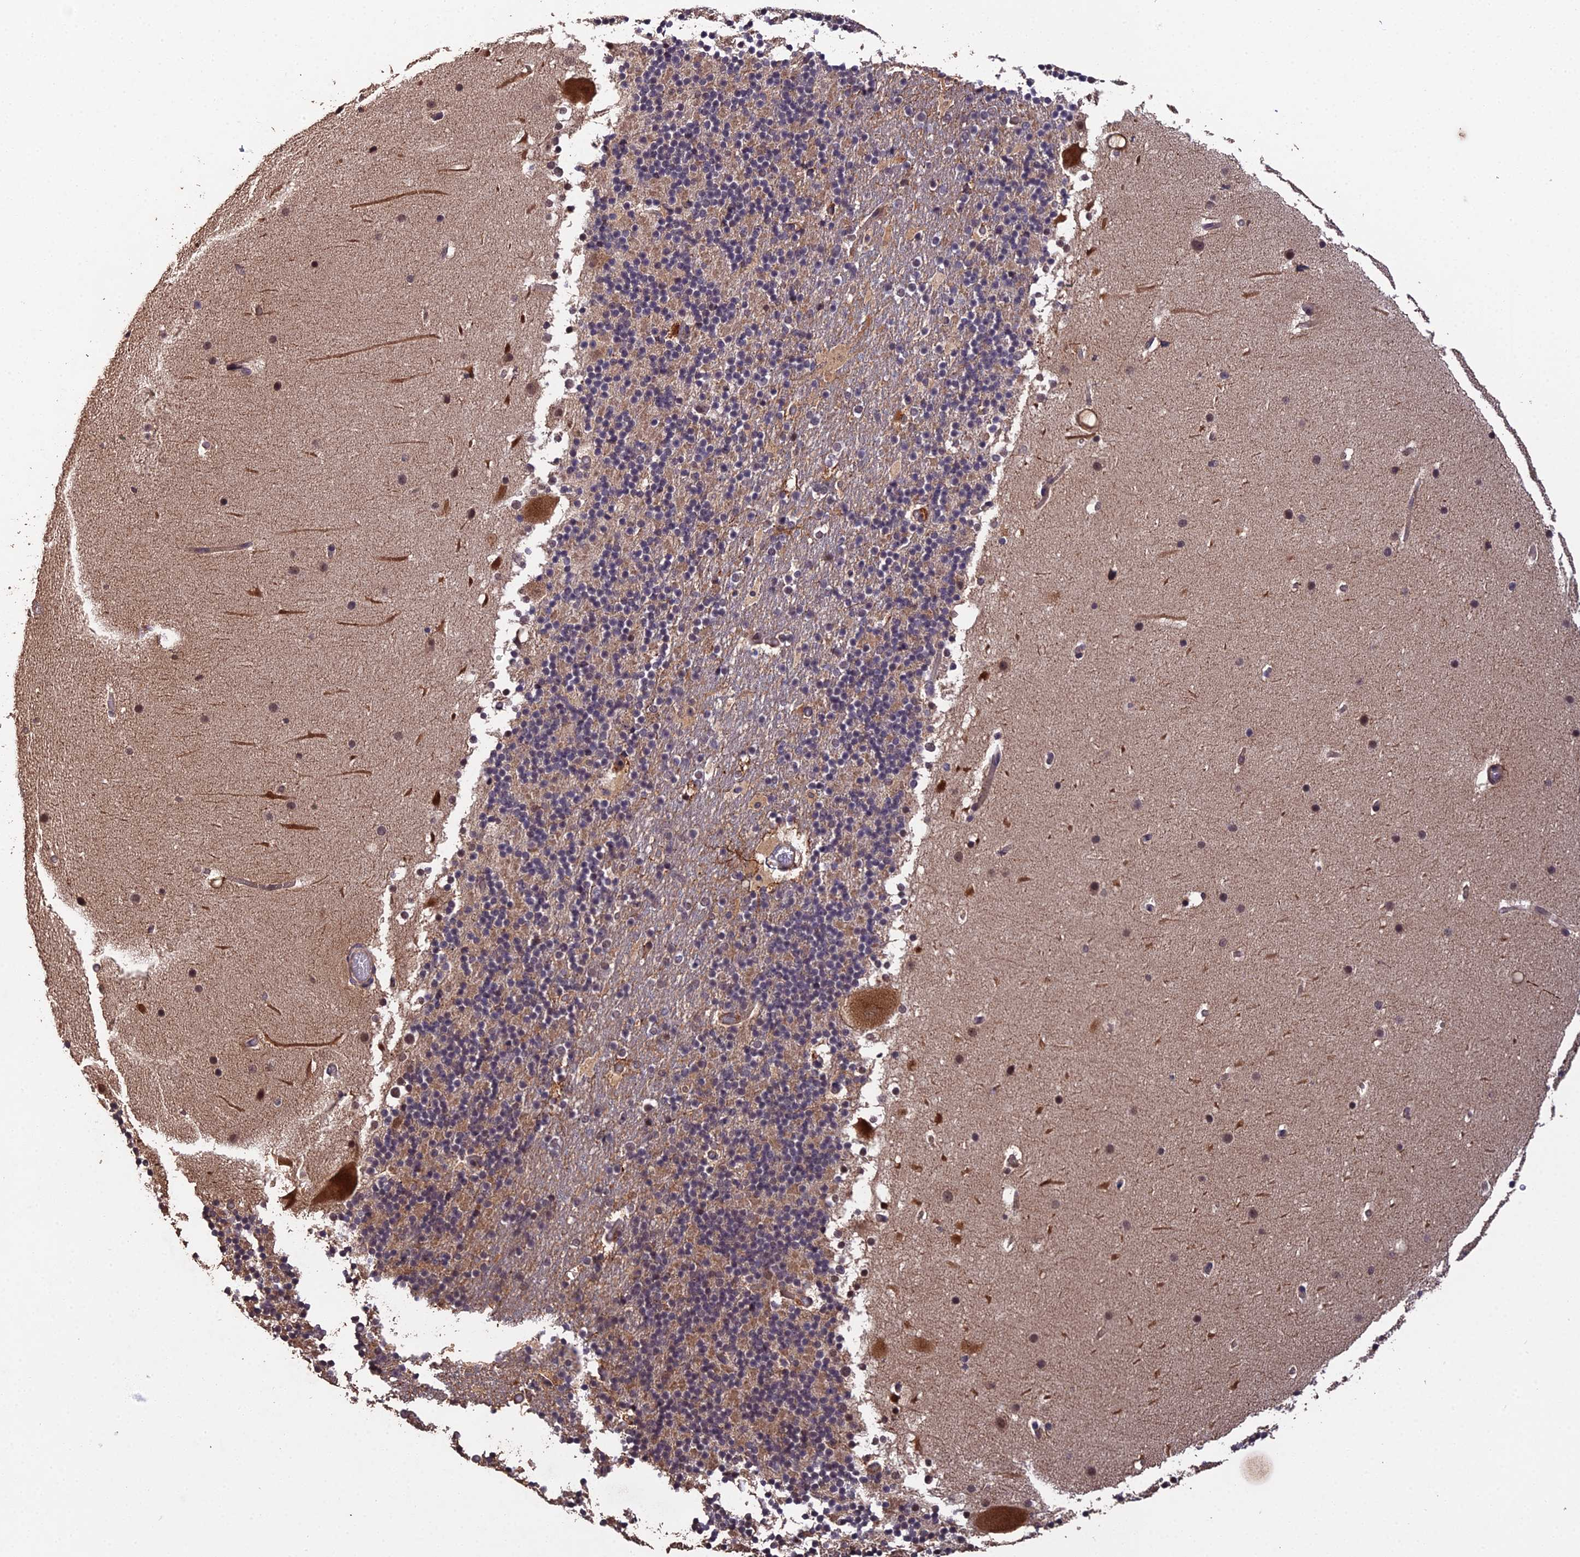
{"staining": {"intensity": "moderate", "quantity": "25%-75%", "location": "cytoplasmic/membranous"}, "tissue": "cerebellum", "cell_type": "Cells in granular layer", "image_type": "normal", "snomed": [{"axis": "morphology", "description": "Normal tissue, NOS"}, {"axis": "topography", "description": "Cerebellum"}], "caption": "Brown immunohistochemical staining in normal human cerebellum demonstrates moderate cytoplasmic/membranous expression in about 25%-75% of cells in granular layer. (DAB = brown stain, brightfield microscopy at high magnification).", "gene": "RALGAPA2", "patient": {"sex": "male", "age": 57}}